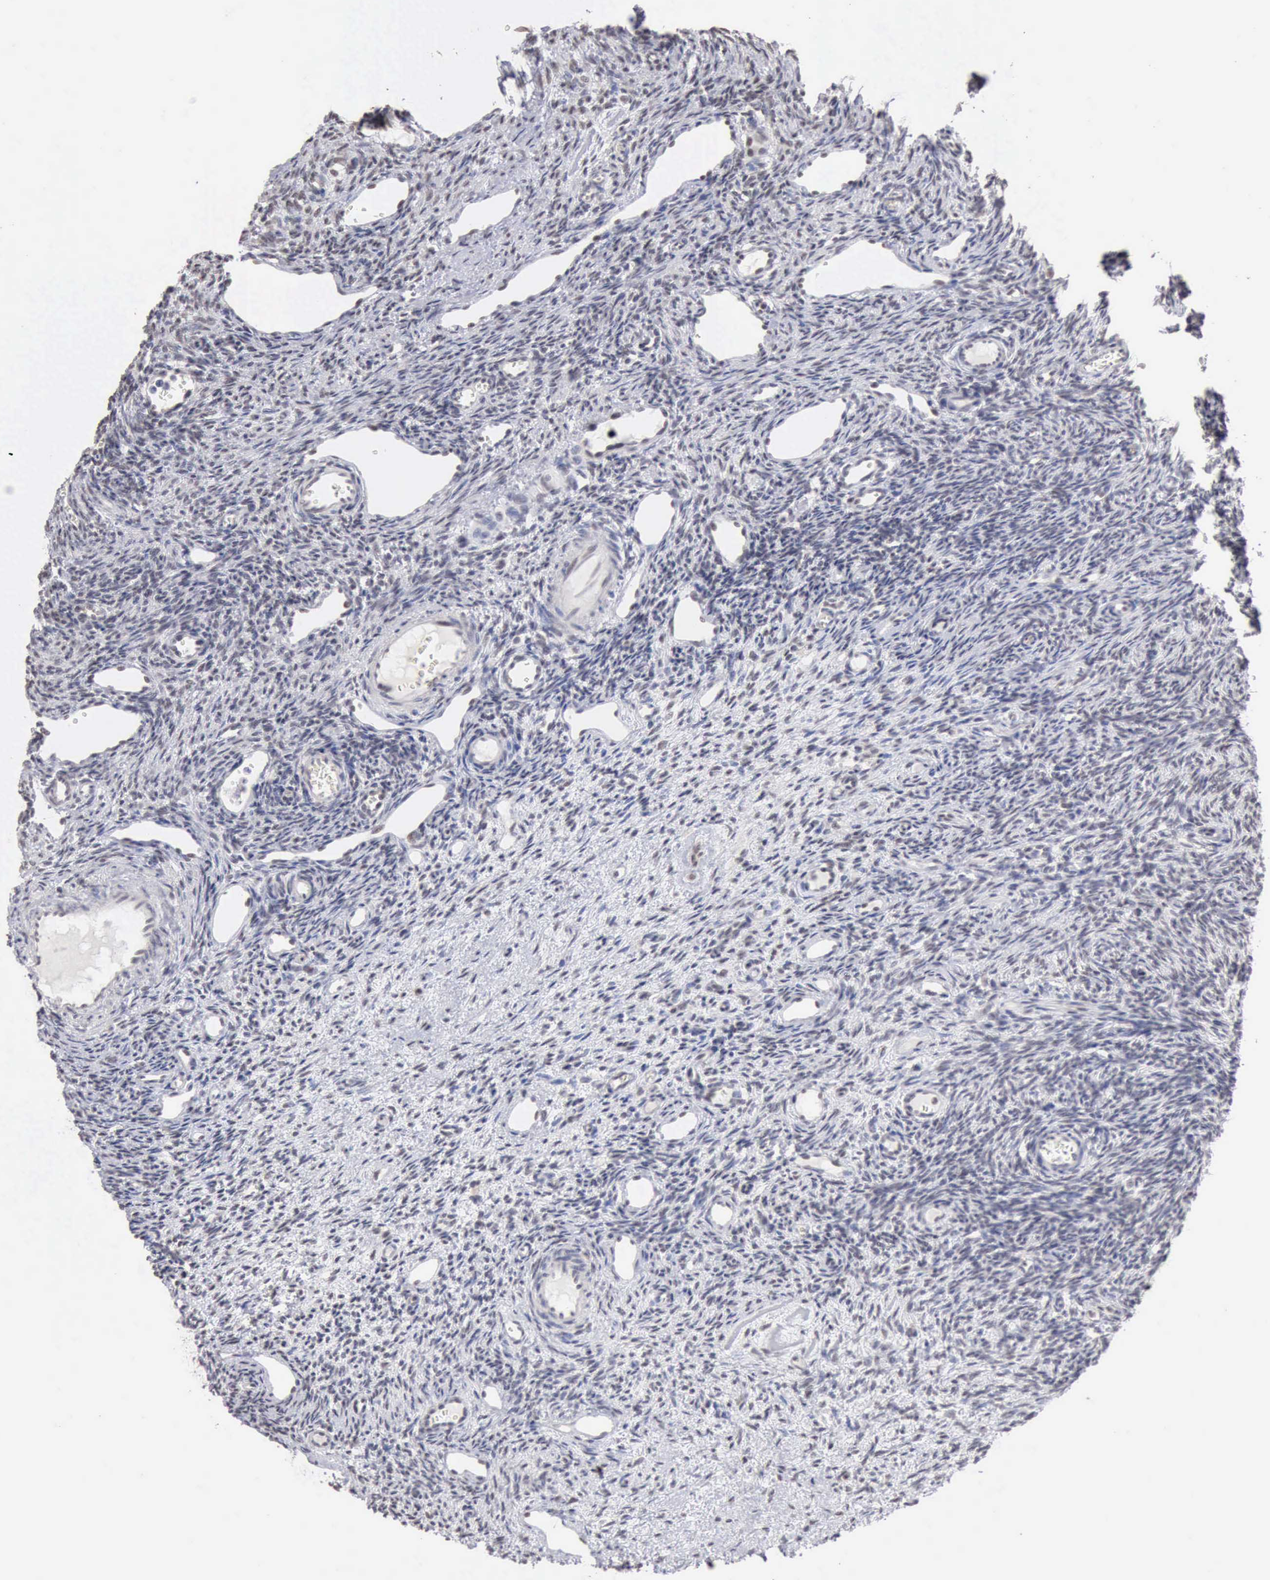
{"staining": {"intensity": "weak", "quantity": "<25%", "location": "nuclear"}, "tissue": "ovary", "cell_type": "Follicle cells", "image_type": "normal", "snomed": [{"axis": "morphology", "description": "Normal tissue, NOS"}, {"axis": "topography", "description": "Ovary"}], "caption": "Follicle cells are negative for brown protein staining in unremarkable ovary. The staining was performed using DAB (3,3'-diaminobenzidine) to visualize the protein expression in brown, while the nuclei were stained in blue with hematoxylin (Magnification: 20x).", "gene": "TAF1", "patient": {"sex": "female", "age": 33}}